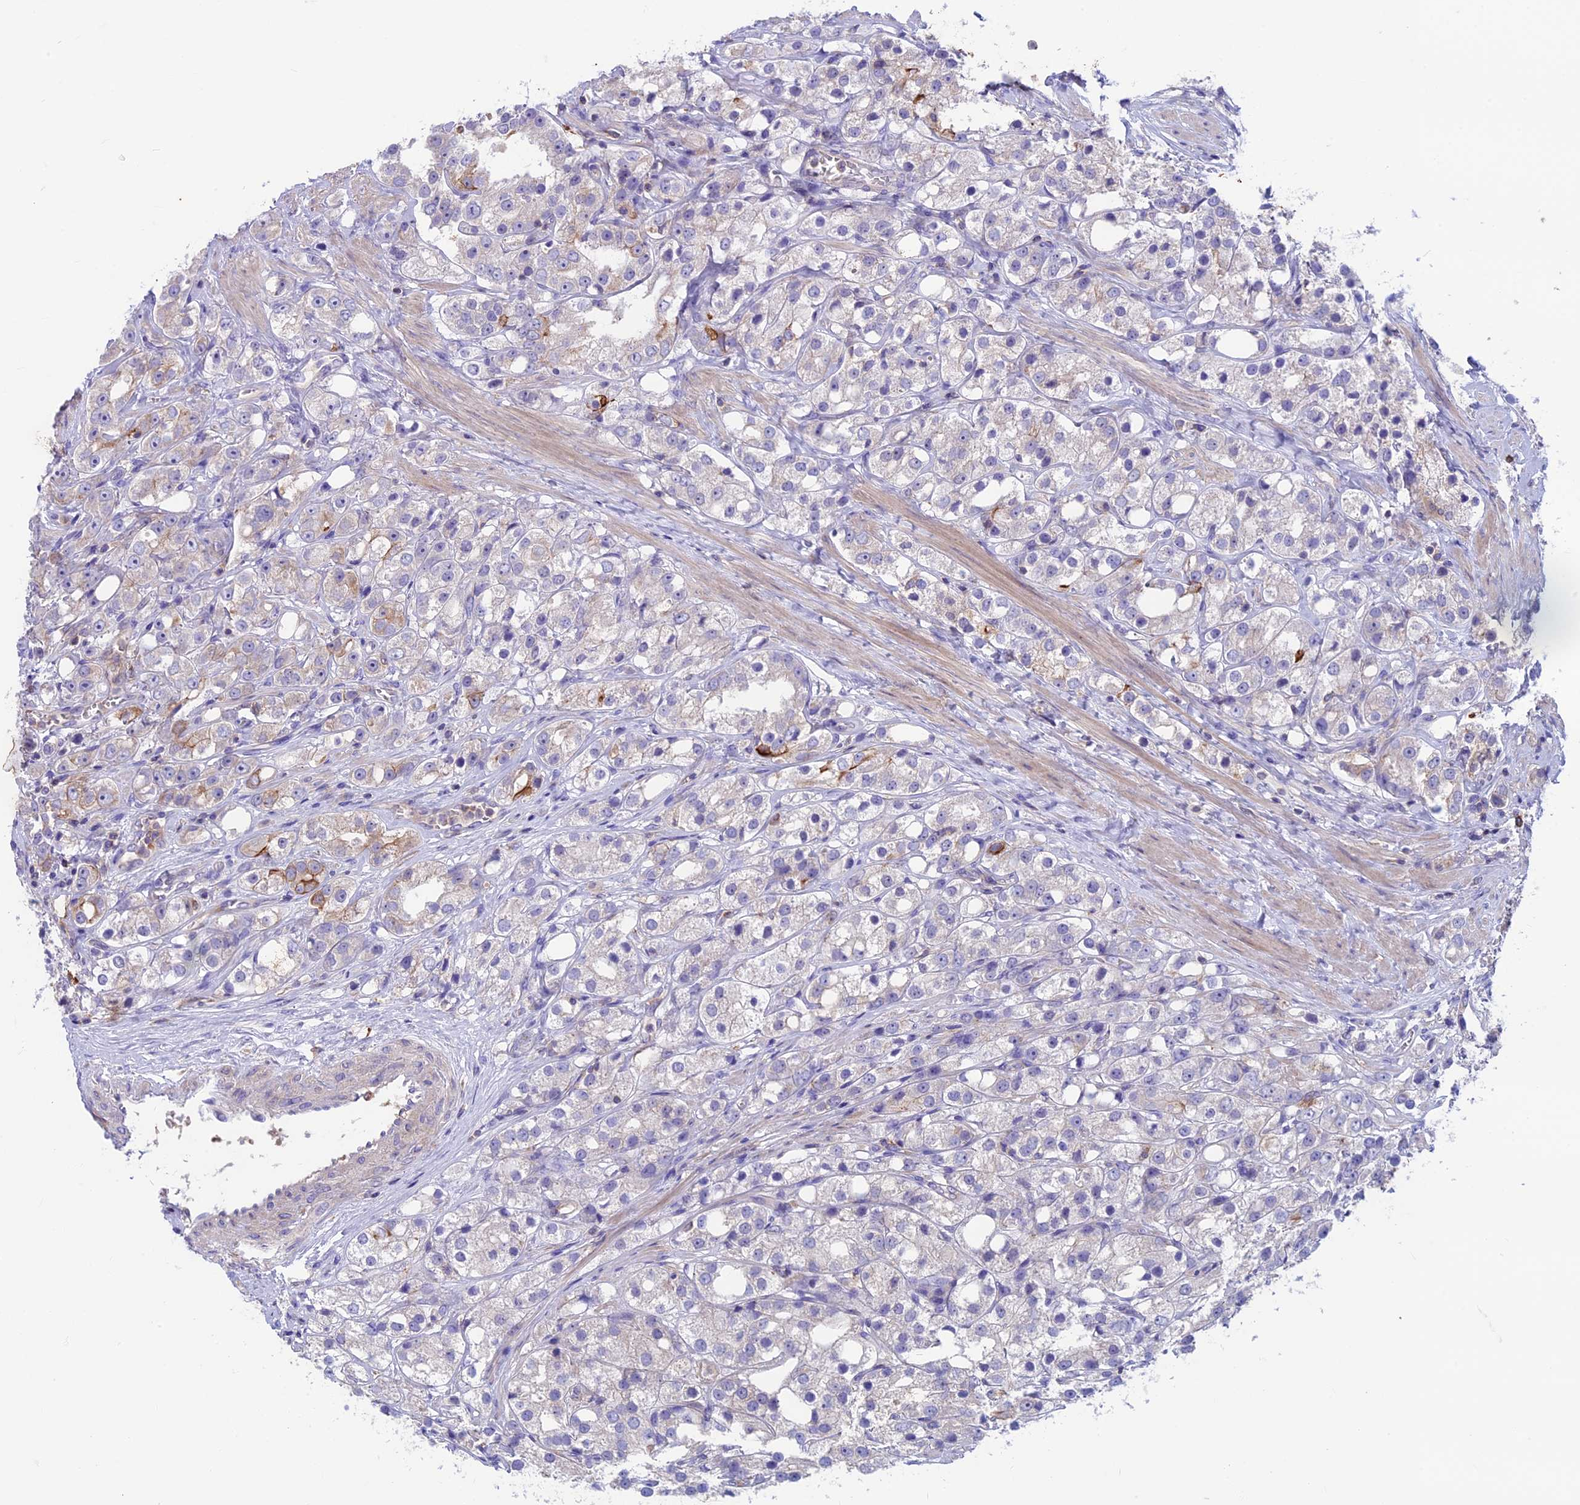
{"staining": {"intensity": "moderate", "quantity": "<25%", "location": "cytoplasmic/membranous"}, "tissue": "prostate cancer", "cell_type": "Tumor cells", "image_type": "cancer", "snomed": [{"axis": "morphology", "description": "Adenocarcinoma, NOS"}, {"axis": "topography", "description": "Prostate"}], "caption": "Human prostate cancer stained with a brown dye reveals moderate cytoplasmic/membranous positive staining in about <25% of tumor cells.", "gene": "CDAN1", "patient": {"sex": "male", "age": 79}}